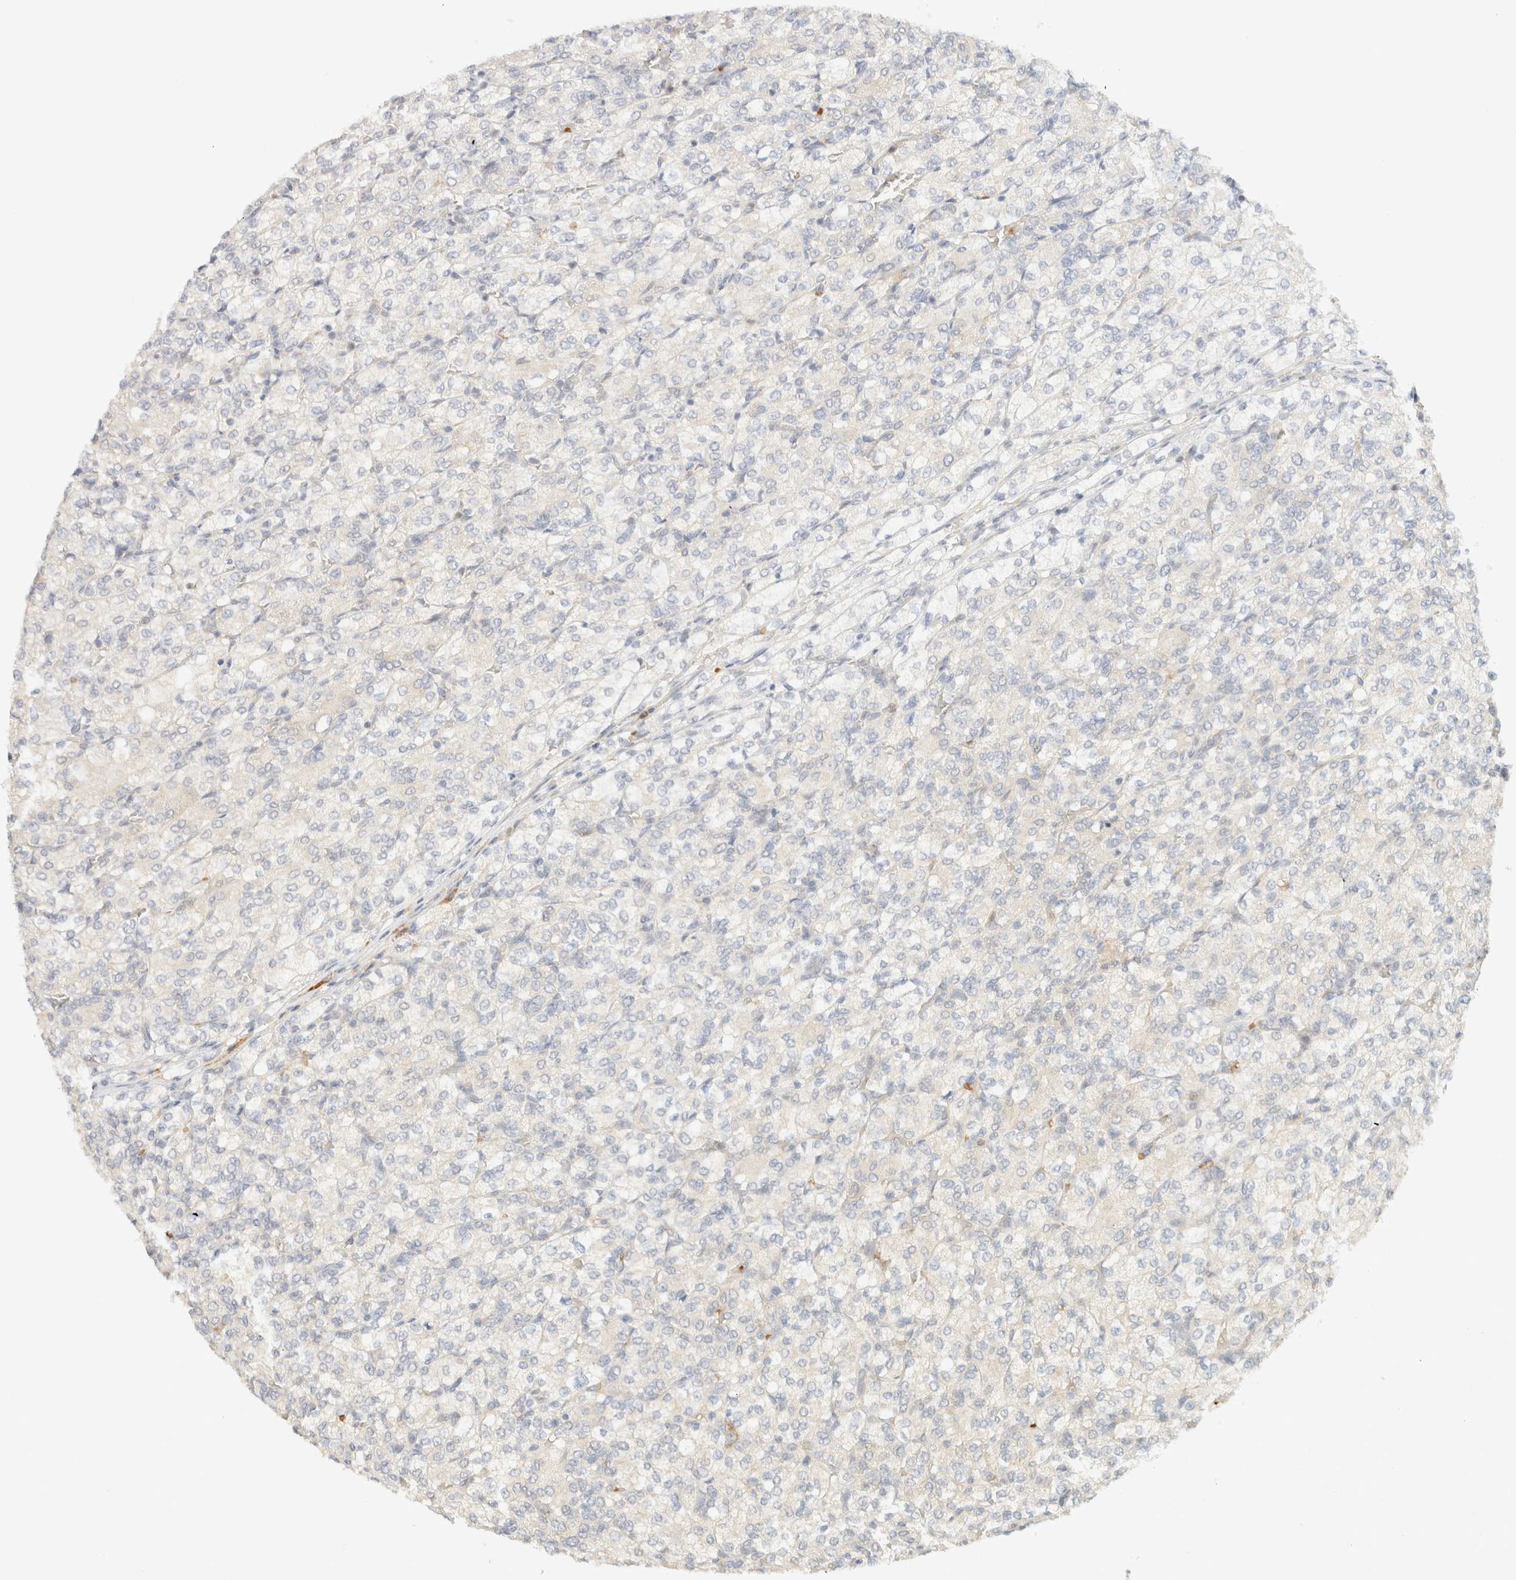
{"staining": {"intensity": "negative", "quantity": "none", "location": "none"}, "tissue": "renal cancer", "cell_type": "Tumor cells", "image_type": "cancer", "snomed": [{"axis": "morphology", "description": "Adenocarcinoma, NOS"}, {"axis": "topography", "description": "Kidney"}], "caption": "Immunohistochemical staining of human renal adenocarcinoma exhibits no significant staining in tumor cells. (DAB immunohistochemistry (IHC) with hematoxylin counter stain).", "gene": "TNK1", "patient": {"sex": "male", "age": 77}}